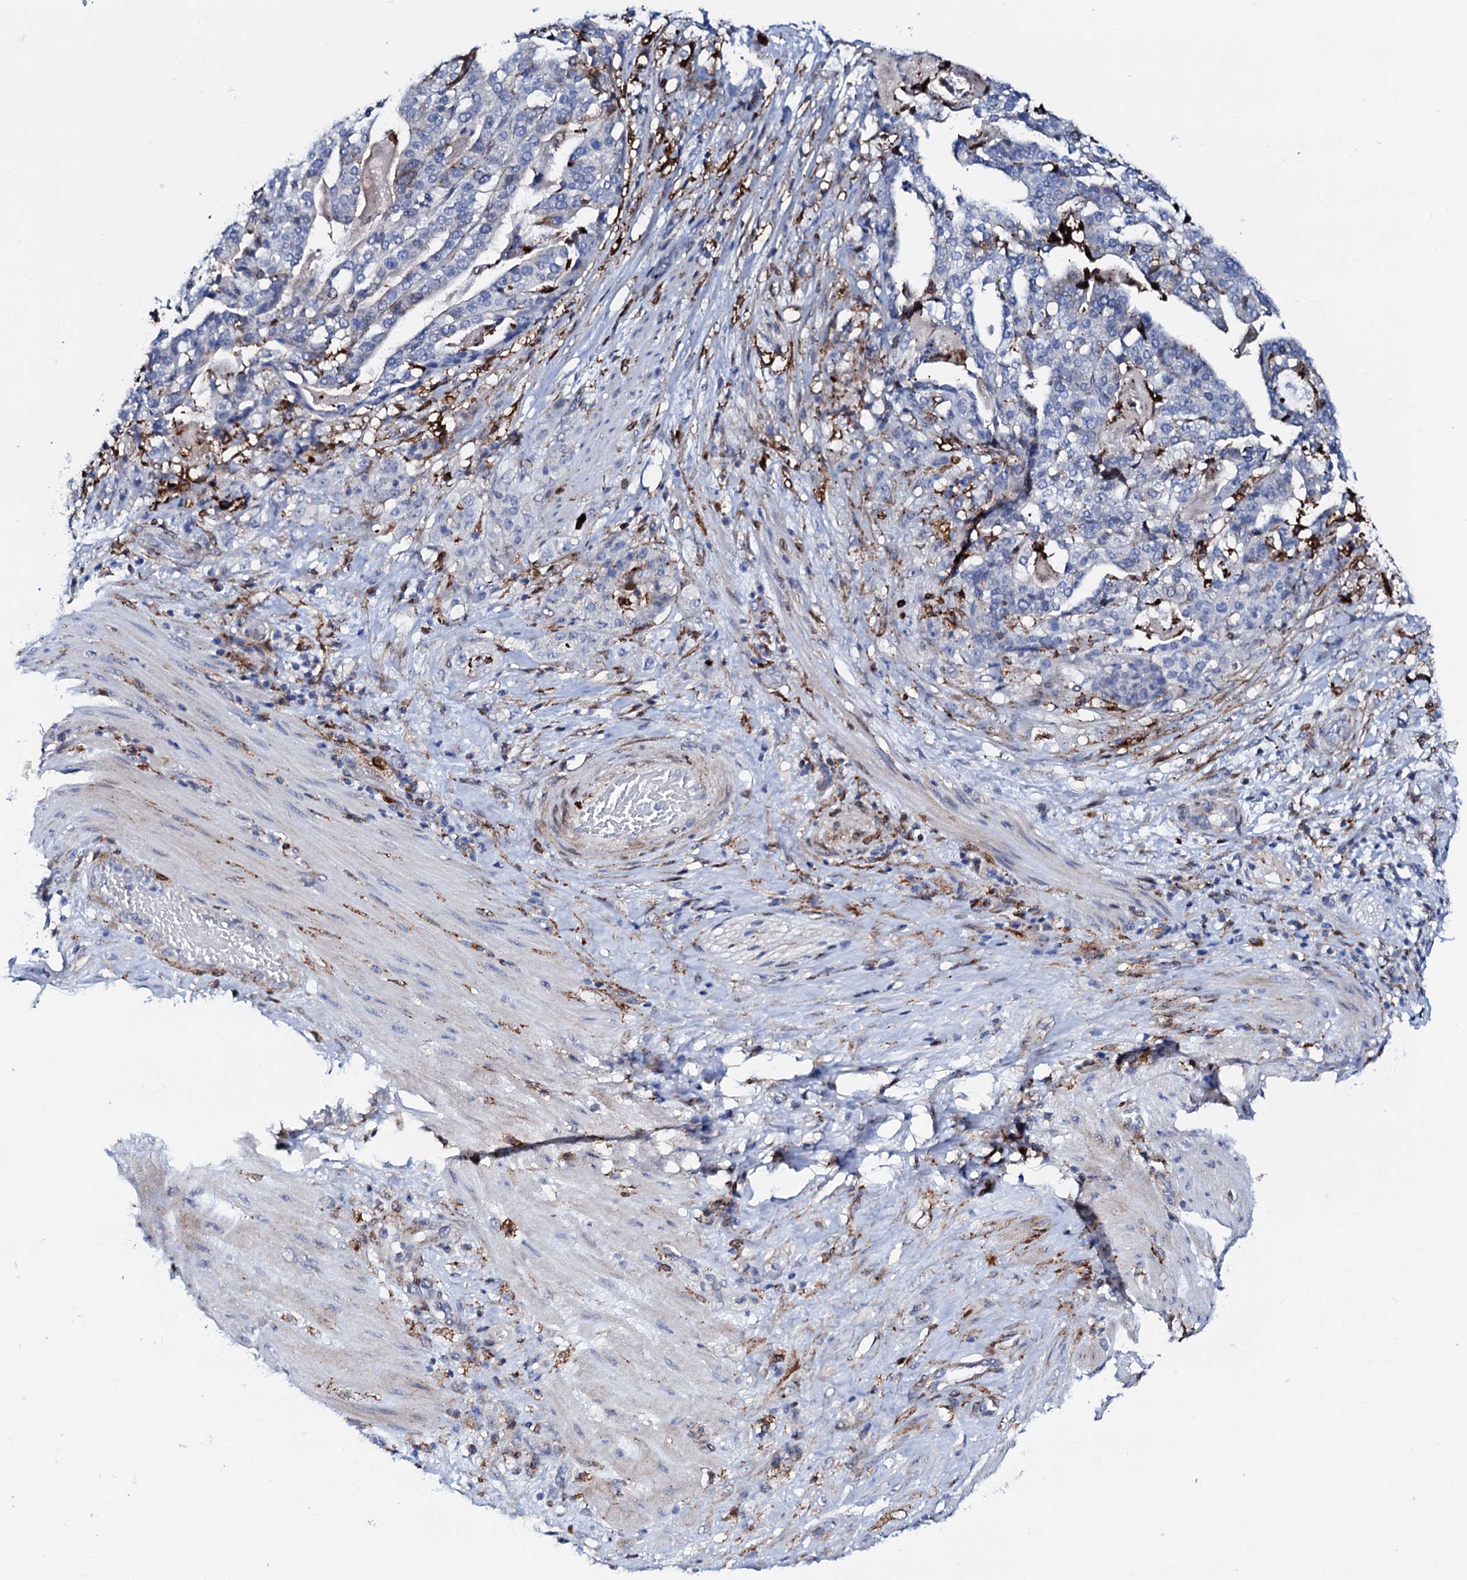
{"staining": {"intensity": "negative", "quantity": "none", "location": "none"}, "tissue": "stomach cancer", "cell_type": "Tumor cells", "image_type": "cancer", "snomed": [{"axis": "morphology", "description": "Adenocarcinoma, NOS"}, {"axis": "topography", "description": "Stomach"}], "caption": "A high-resolution histopathology image shows immunohistochemistry staining of adenocarcinoma (stomach), which exhibits no significant expression in tumor cells.", "gene": "MED13L", "patient": {"sex": "male", "age": 48}}